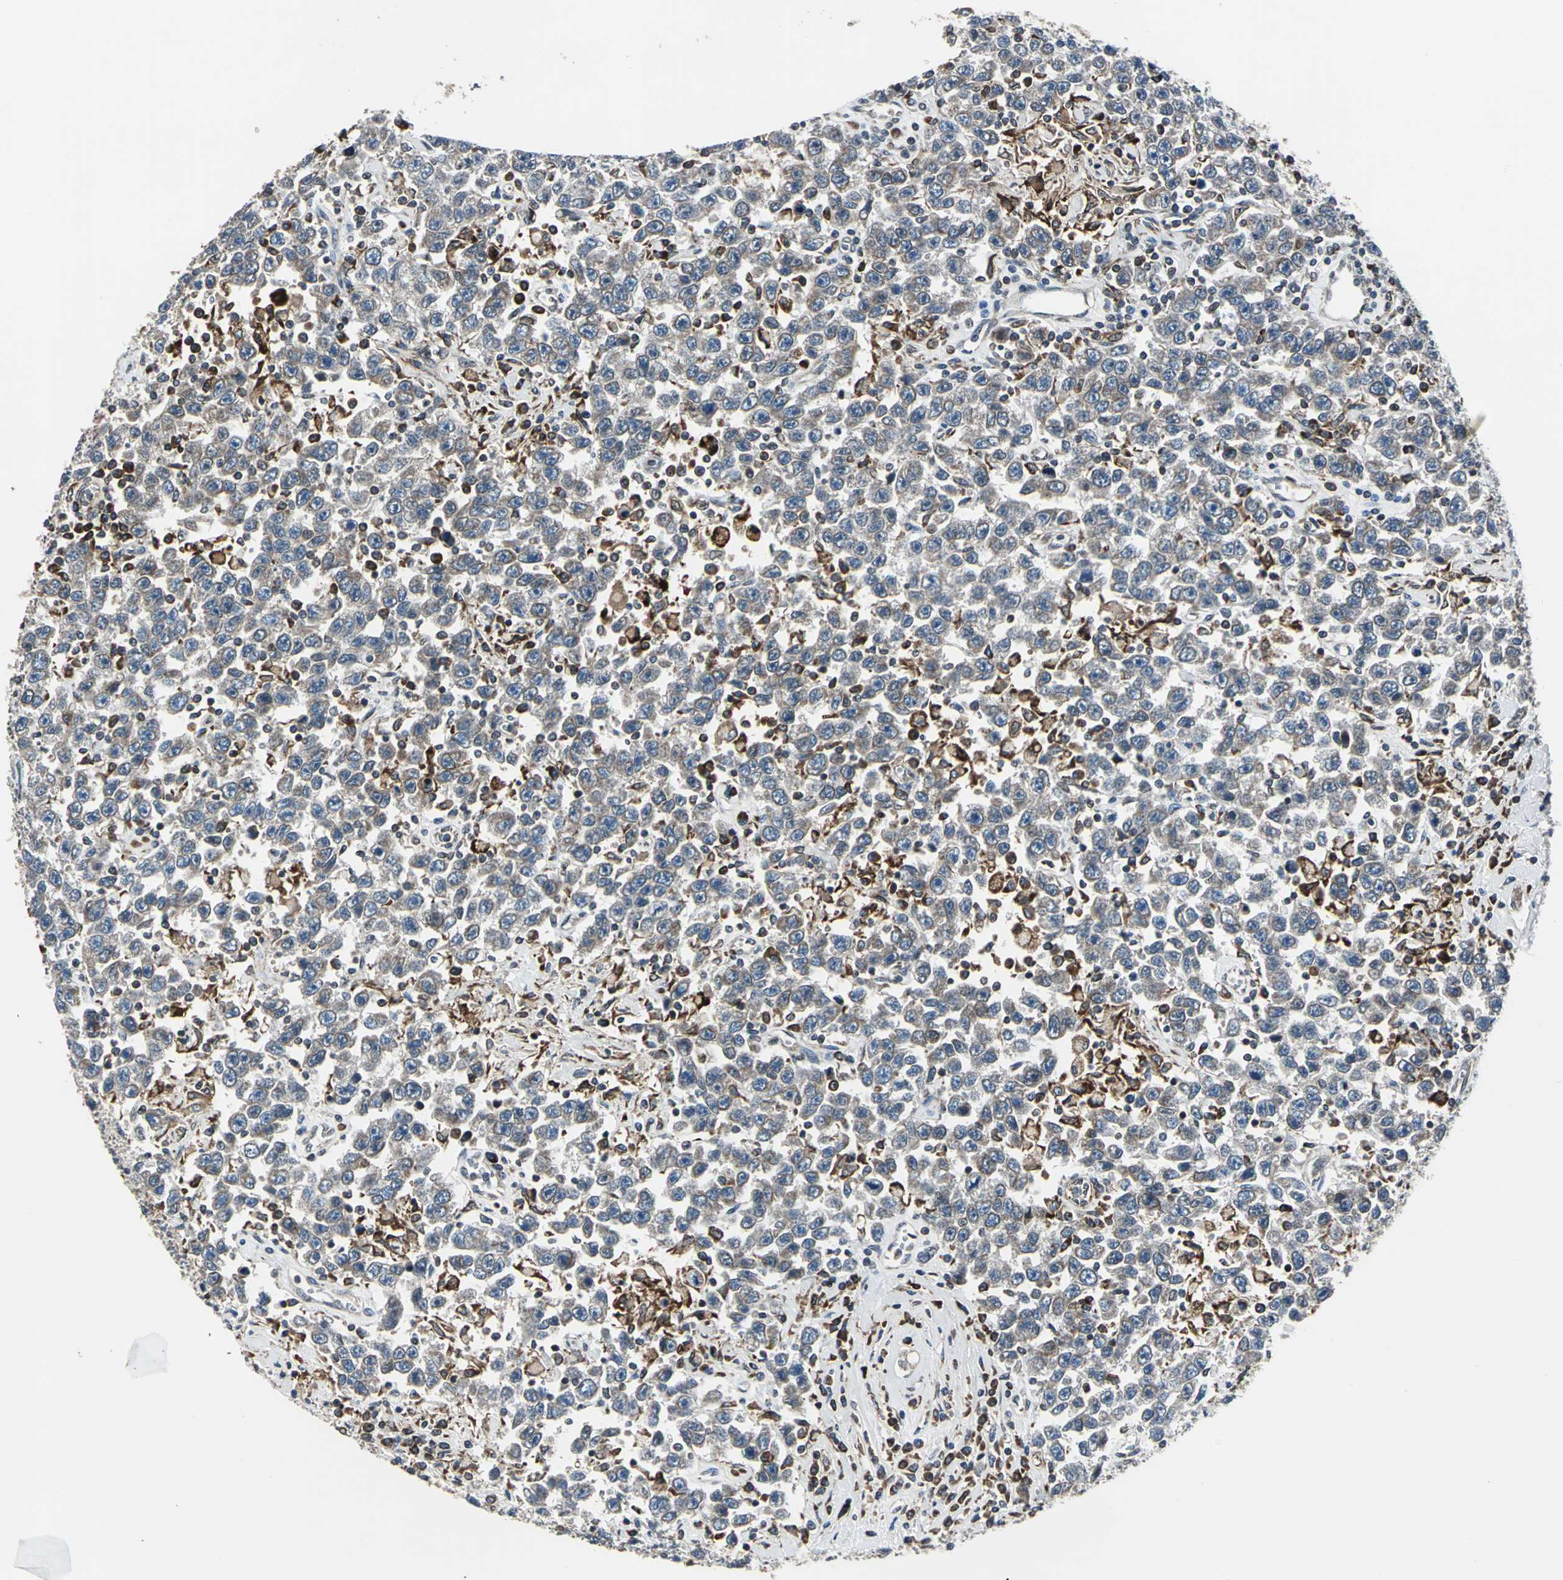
{"staining": {"intensity": "weak", "quantity": "<25%", "location": "cytoplasmic/membranous"}, "tissue": "testis cancer", "cell_type": "Tumor cells", "image_type": "cancer", "snomed": [{"axis": "morphology", "description": "Seminoma, NOS"}, {"axis": "topography", "description": "Testis"}], "caption": "Tumor cells show no significant protein positivity in testis cancer. (DAB immunohistochemistry (IHC) visualized using brightfield microscopy, high magnification).", "gene": "HTATIP2", "patient": {"sex": "male", "age": 41}}